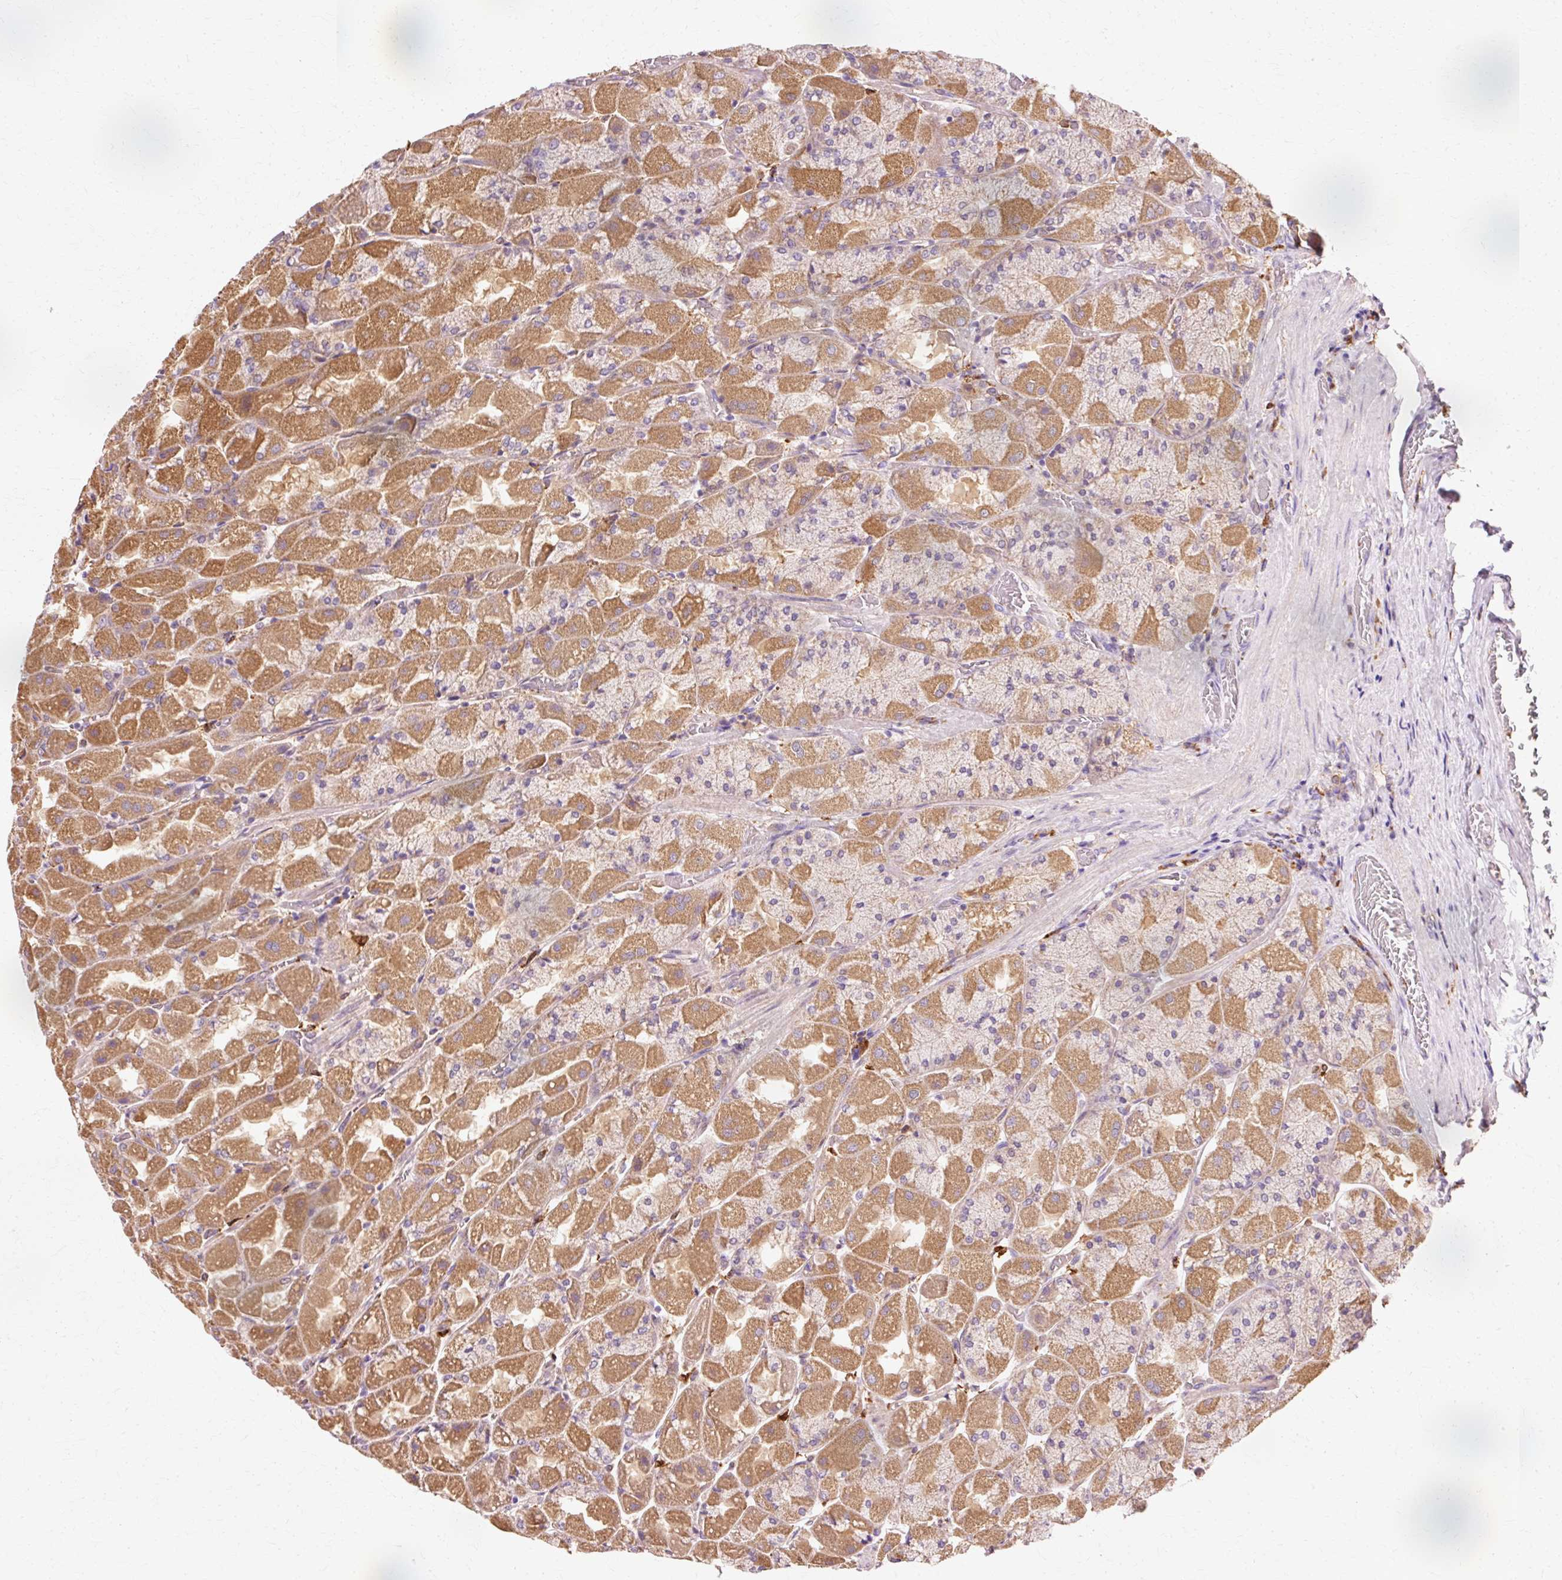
{"staining": {"intensity": "moderate", "quantity": ">75%", "location": "cytoplasmic/membranous"}, "tissue": "stomach", "cell_type": "Glandular cells", "image_type": "normal", "snomed": [{"axis": "morphology", "description": "Normal tissue, NOS"}, {"axis": "topography", "description": "Stomach"}], "caption": "Unremarkable stomach reveals moderate cytoplasmic/membranous staining in approximately >75% of glandular cells.", "gene": "GPX1", "patient": {"sex": "female", "age": 61}}